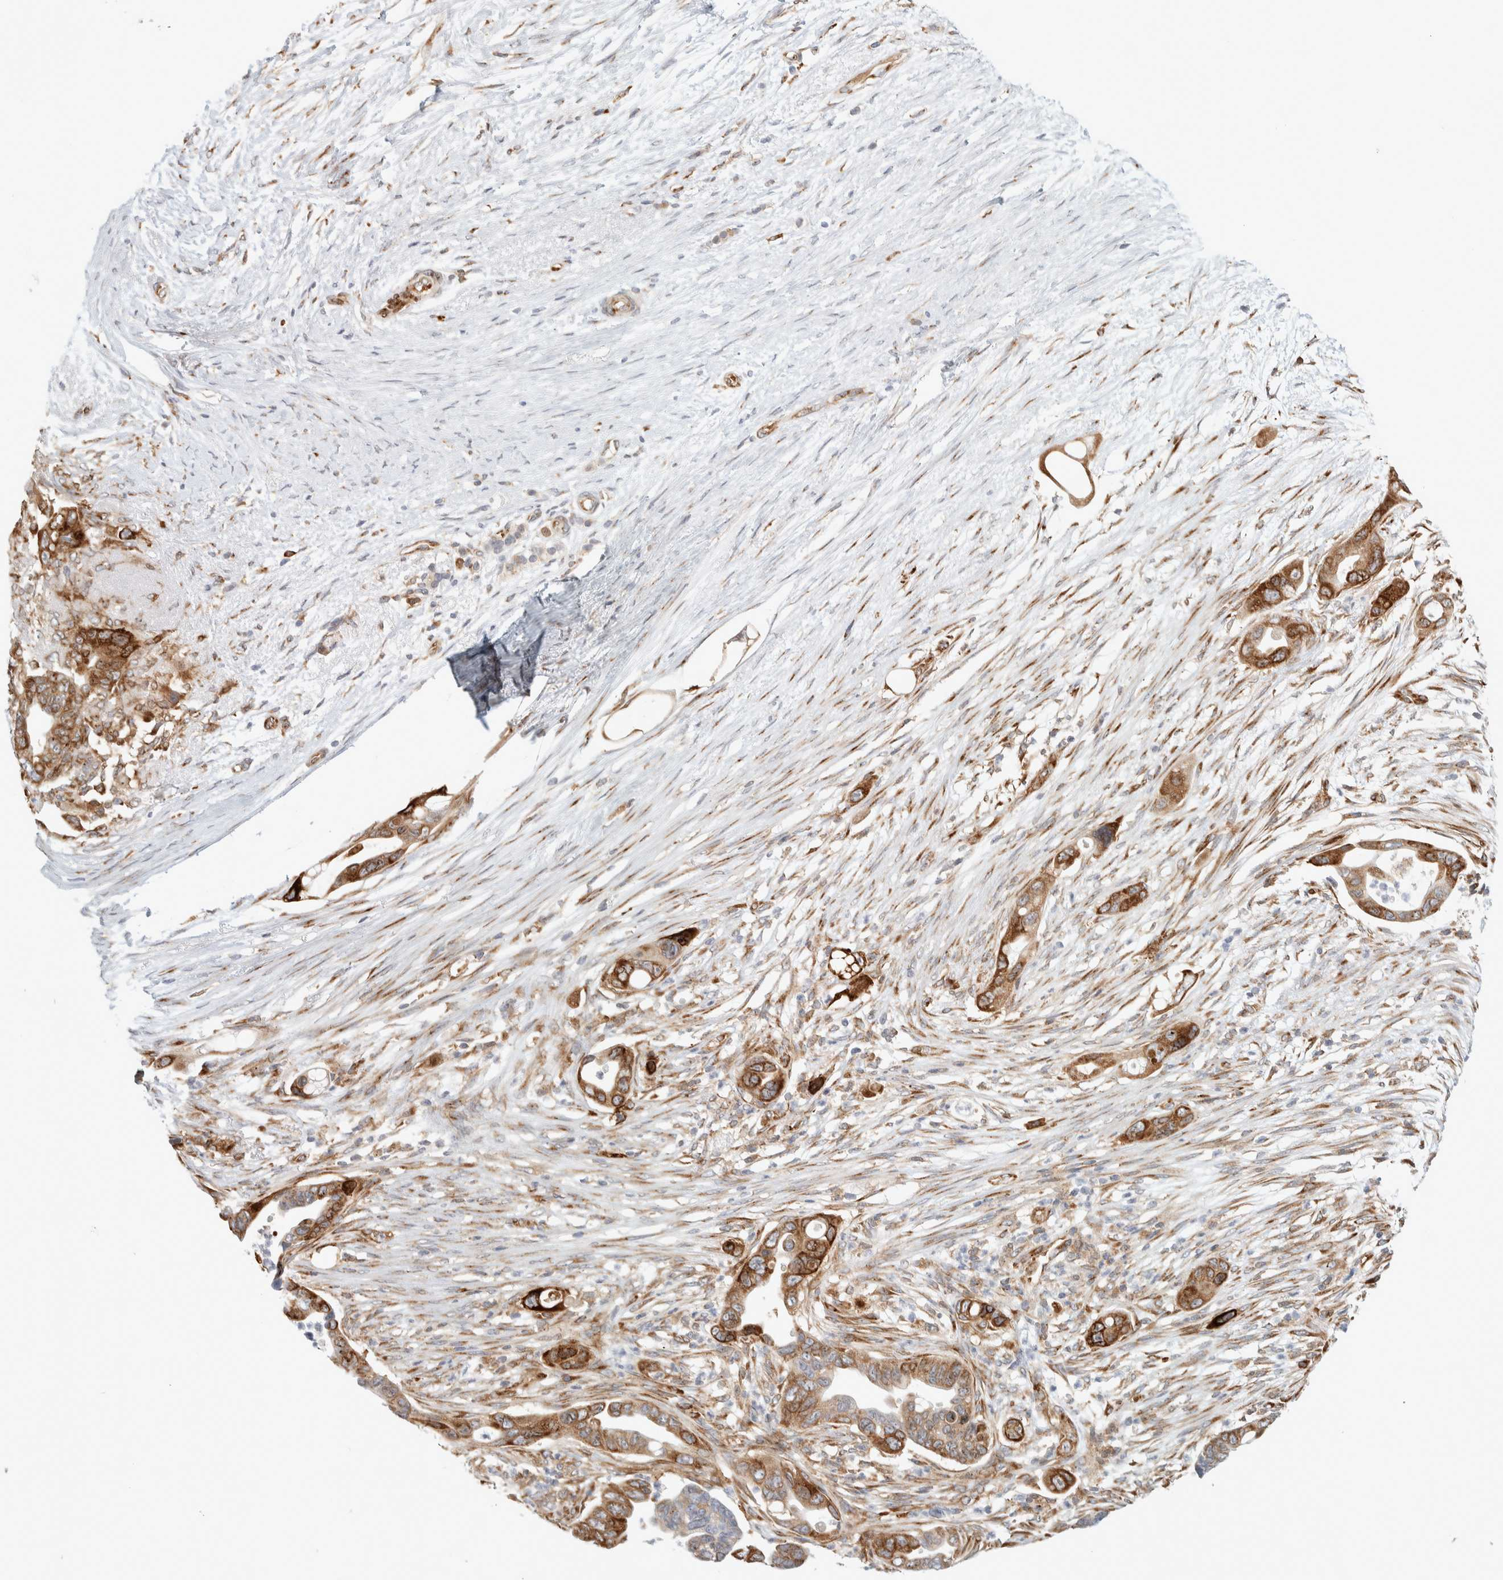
{"staining": {"intensity": "moderate", "quantity": ">75%", "location": "cytoplasmic/membranous"}, "tissue": "pancreatic cancer", "cell_type": "Tumor cells", "image_type": "cancer", "snomed": [{"axis": "morphology", "description": "Adenocarcinoma, NOS"}, {"axis": "topography", "description": "Pancreas"}], "caption": "A brown stain labels moderate cytoplasmic/membranous positivity of a protein in human adenocarcinoma (pancreatic) tumor cells.", "gene": "LLGL2", "patient": {"sex": "female", "age": 72}}